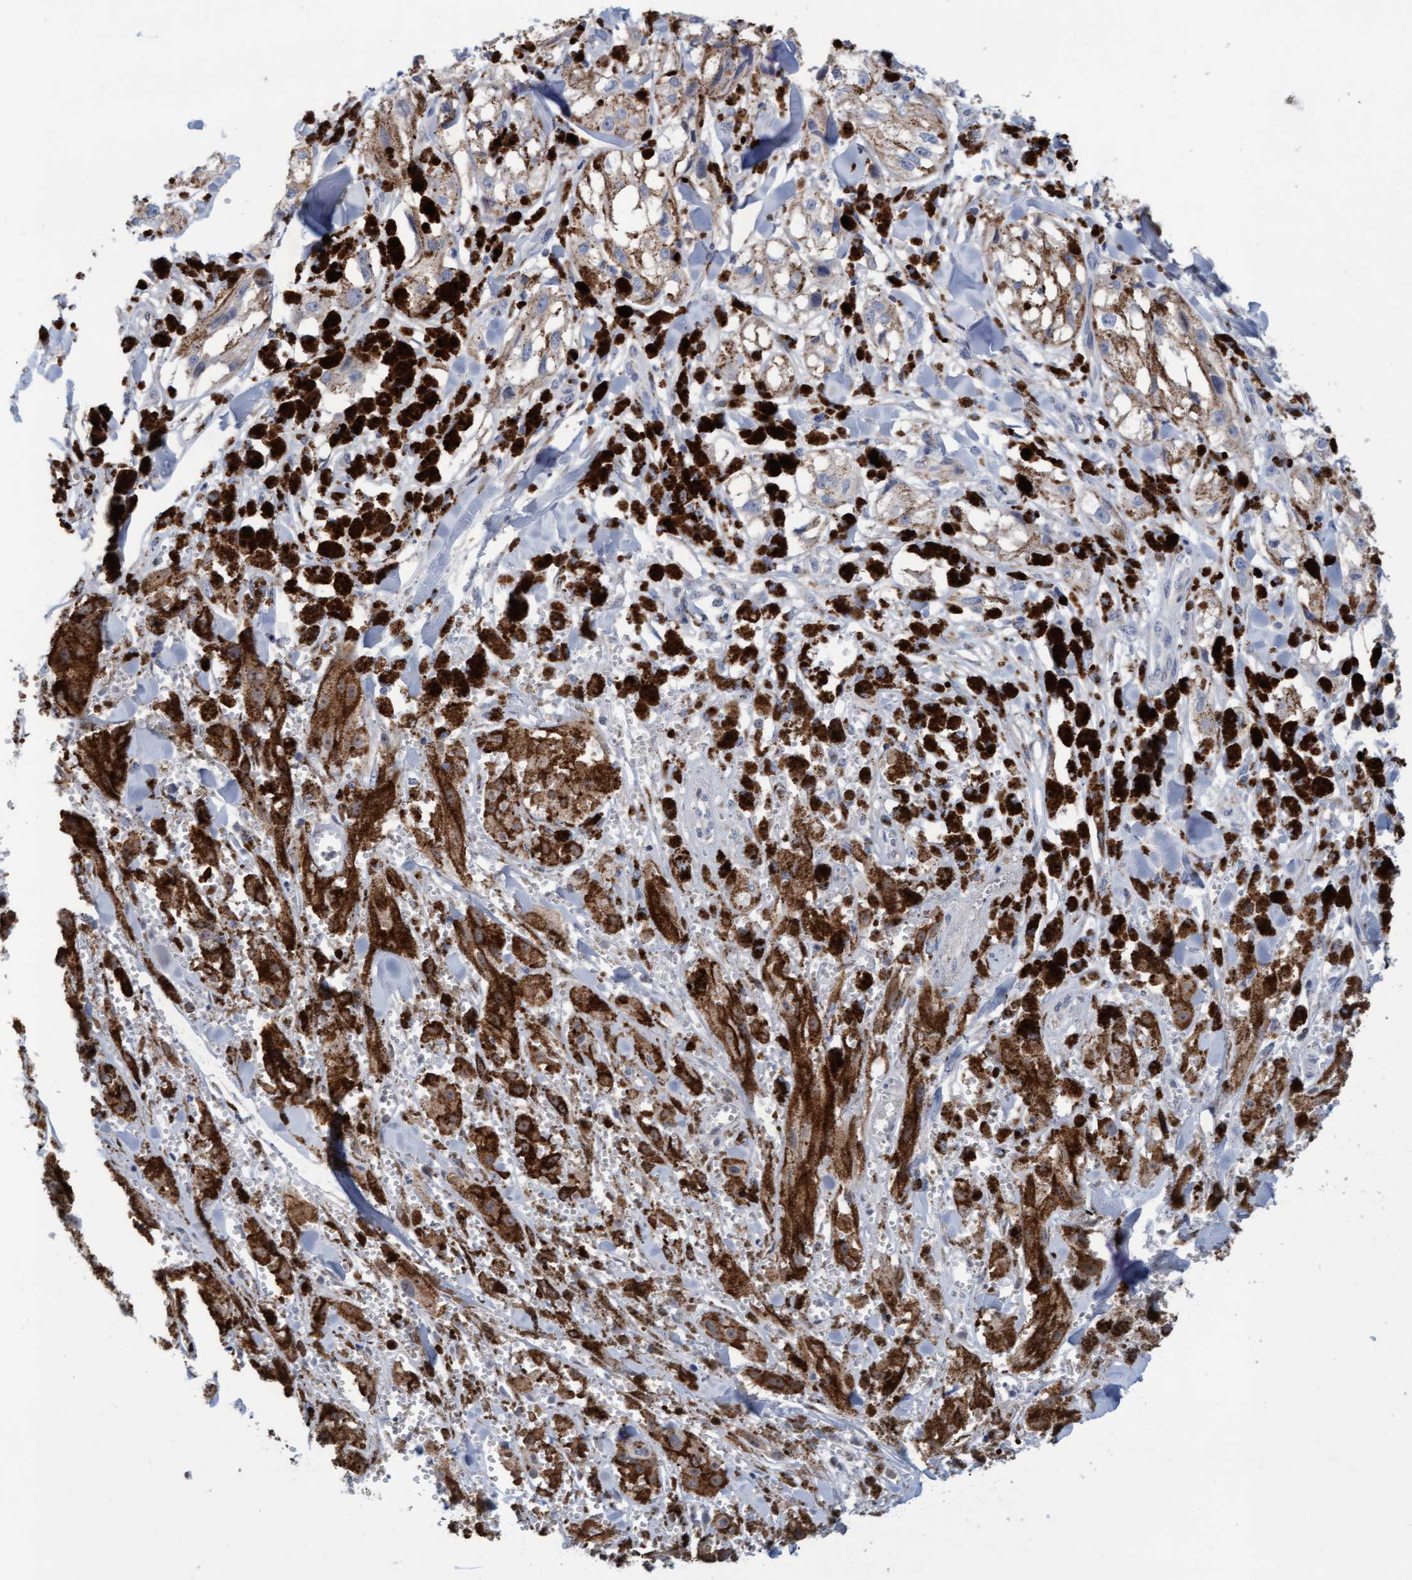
{"staining": {"intensity": "moderate", "quantity": ">75%", "location": "cytoplasmic/membranous"}, "tissue": "melanoma", "cell_type": "Tumor cells", "image_type": "cancer", "snomed": [{"axis": "morphology", "description": "Malignant melanoma, NOS"}, {"axis": "topography", "description": "Skin"}], "caption": "Melanoma stained with a brown dye demonstrates moderate cytoplasmic/membranous positive staining in about >75% of tumor cells.", "gene": "SLC28A3", "patient": {"sex": "male", "age": 88}}